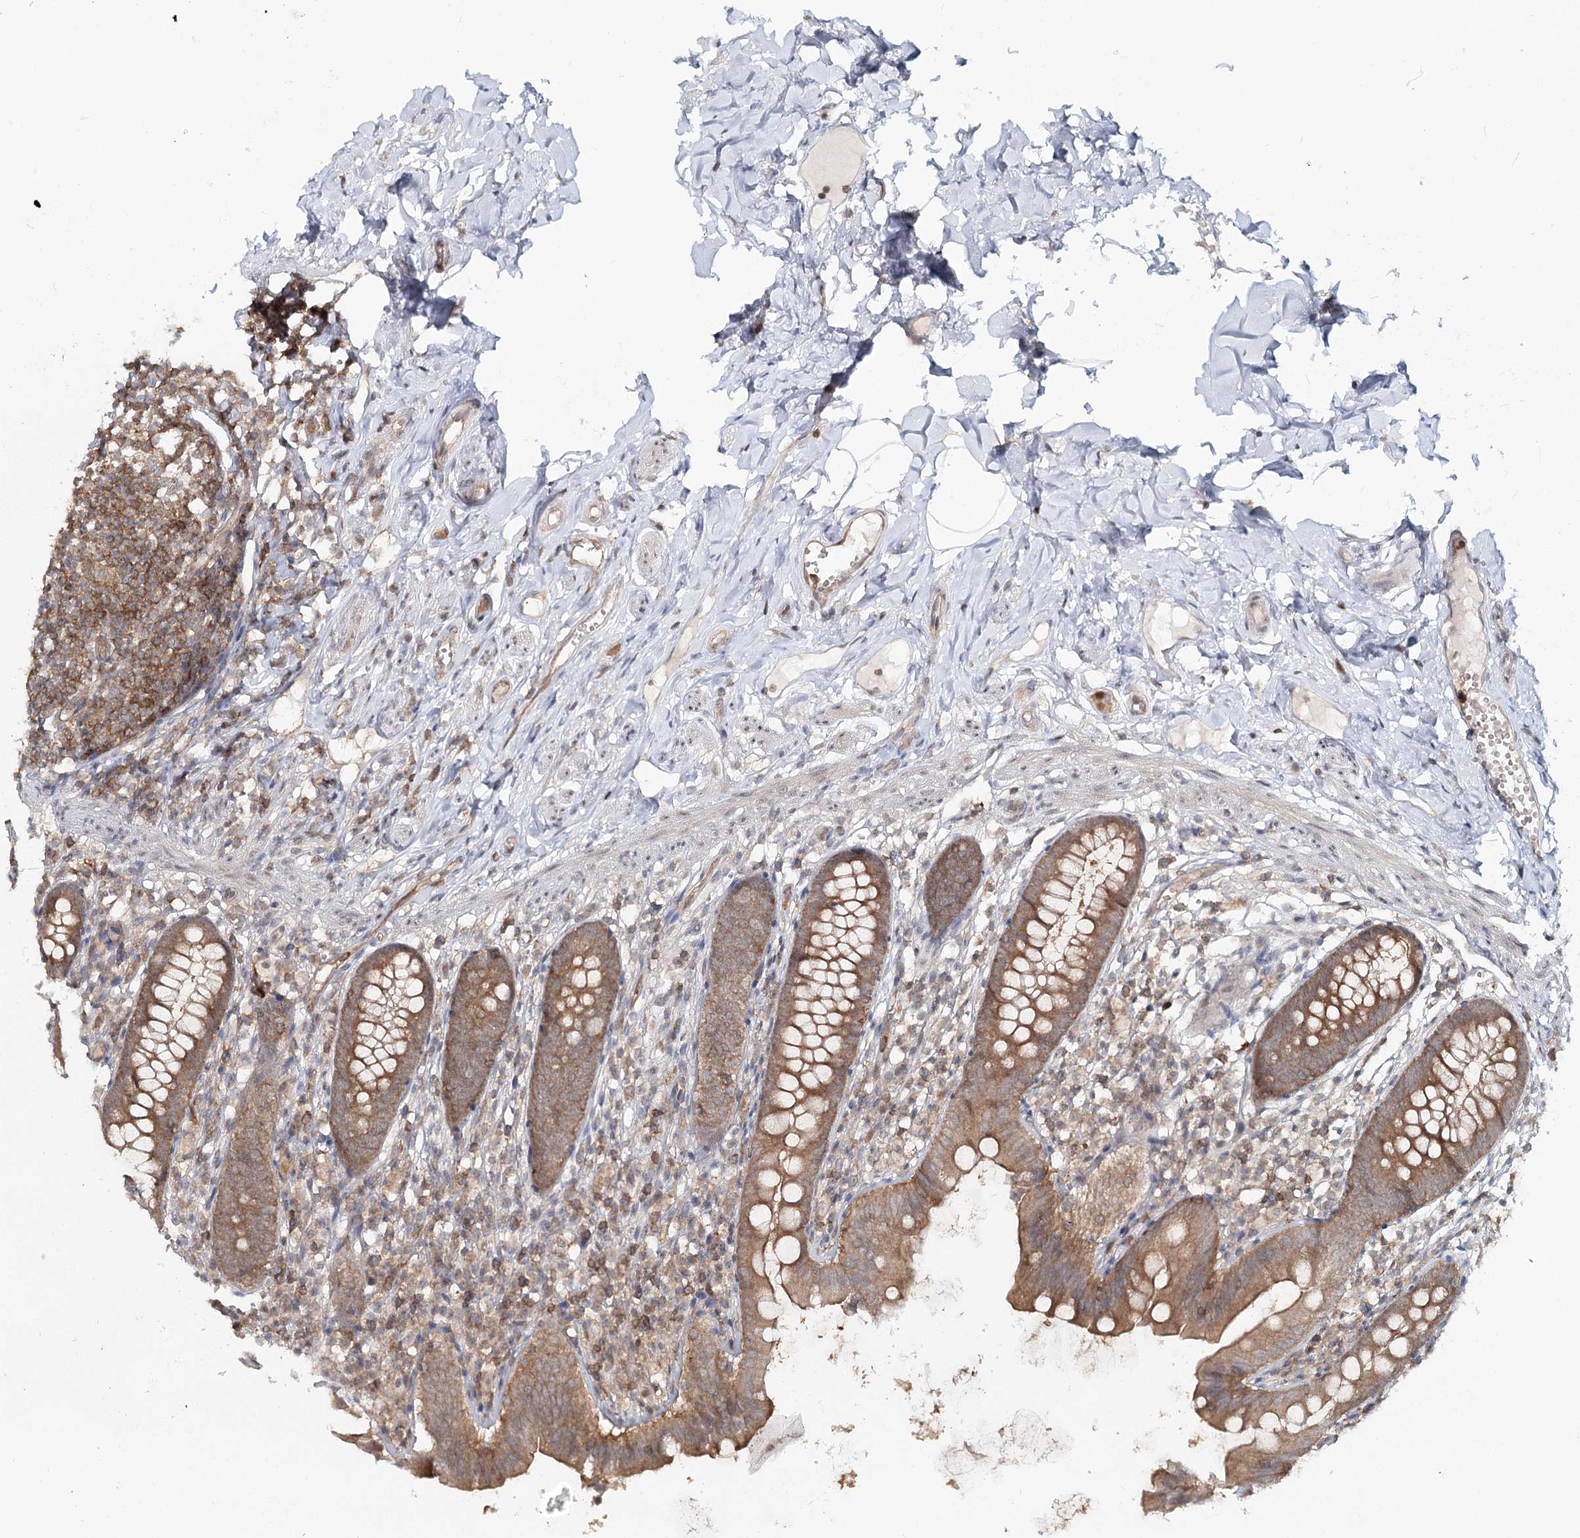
{"staining": {"intensity": "moderate", "quantity": ">75%", "location": "cytoplasmic/membranous"}, "tissue": "appendix", "cell_type": "Glandular cells", "image_type": "normal", "snomed": [{"axis": "morphology", "description": "Normal tissue, NOS"}, {"axis": "topography", "description": "Appendix"}], "caption": "Glandular cells exhibit moderate cytoplasmic/membranous staining in about >75% of cells in normal appendix. (Stains: DAB in brown, nuclei in blue, Microscopy: brightfield microscopy at high magnification).", "gene": "FAM120B", "patient": {"sex": "male", "age": 52}}